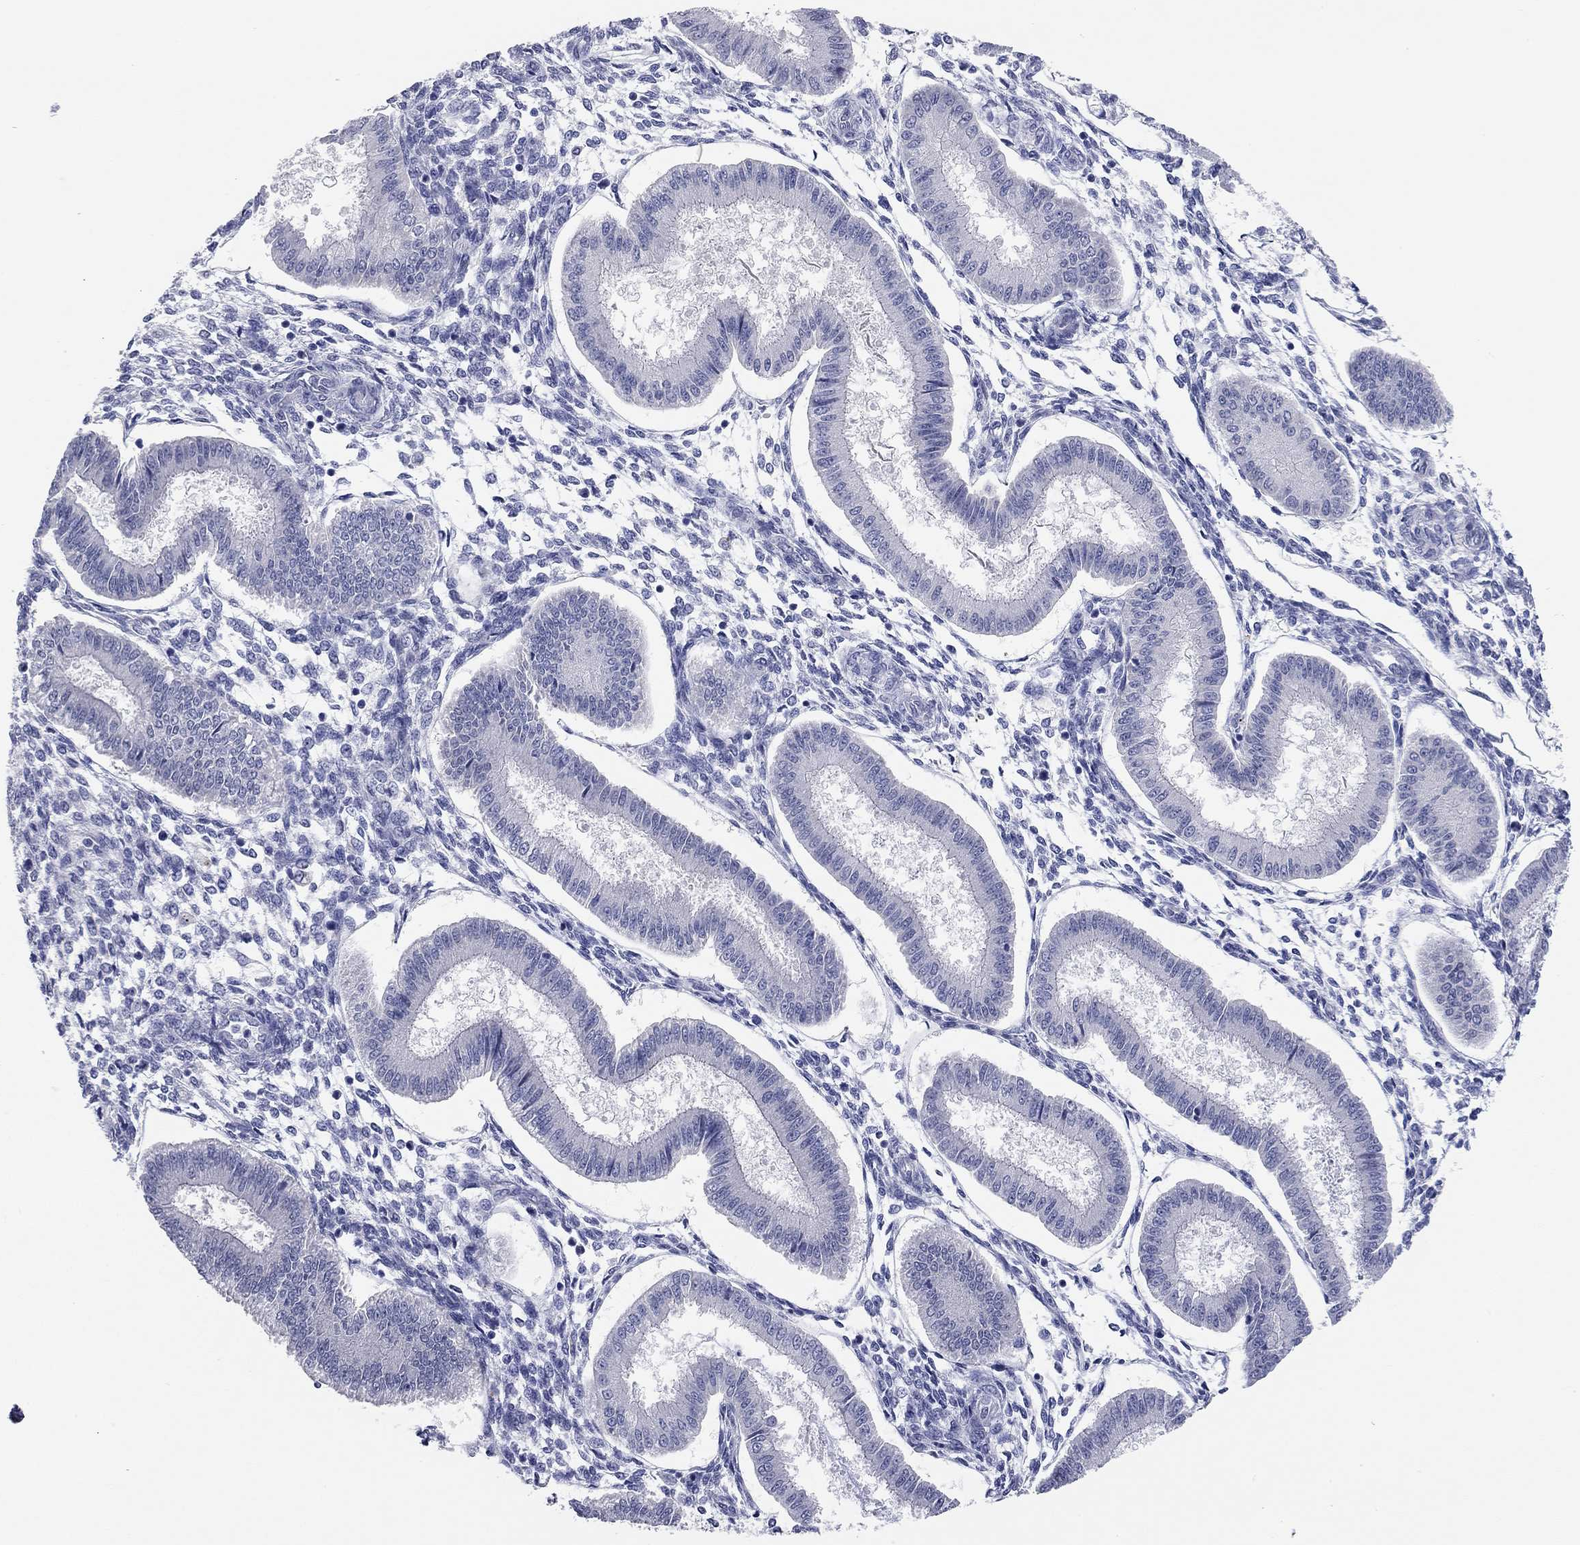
{"staining": {"intensity": "negative", "quantity": "none", "location": "none"}, "tissue": "endometrium", "cell_type": "Cells in endometrial stroma", "image_type": "normal", "snomed": [{"axis": "morphology", "description": "Normal tissue, NOS"}, {"axis": "topography", "description": "Endometrium"}], "caption": "There is no significant staining in cells in endometrial stroma of endometrium. (IHC, brightfield microscopy, high magnification).", "gene": "ENSG00000269035", "patient": {"sex": "female", "age": 43}}